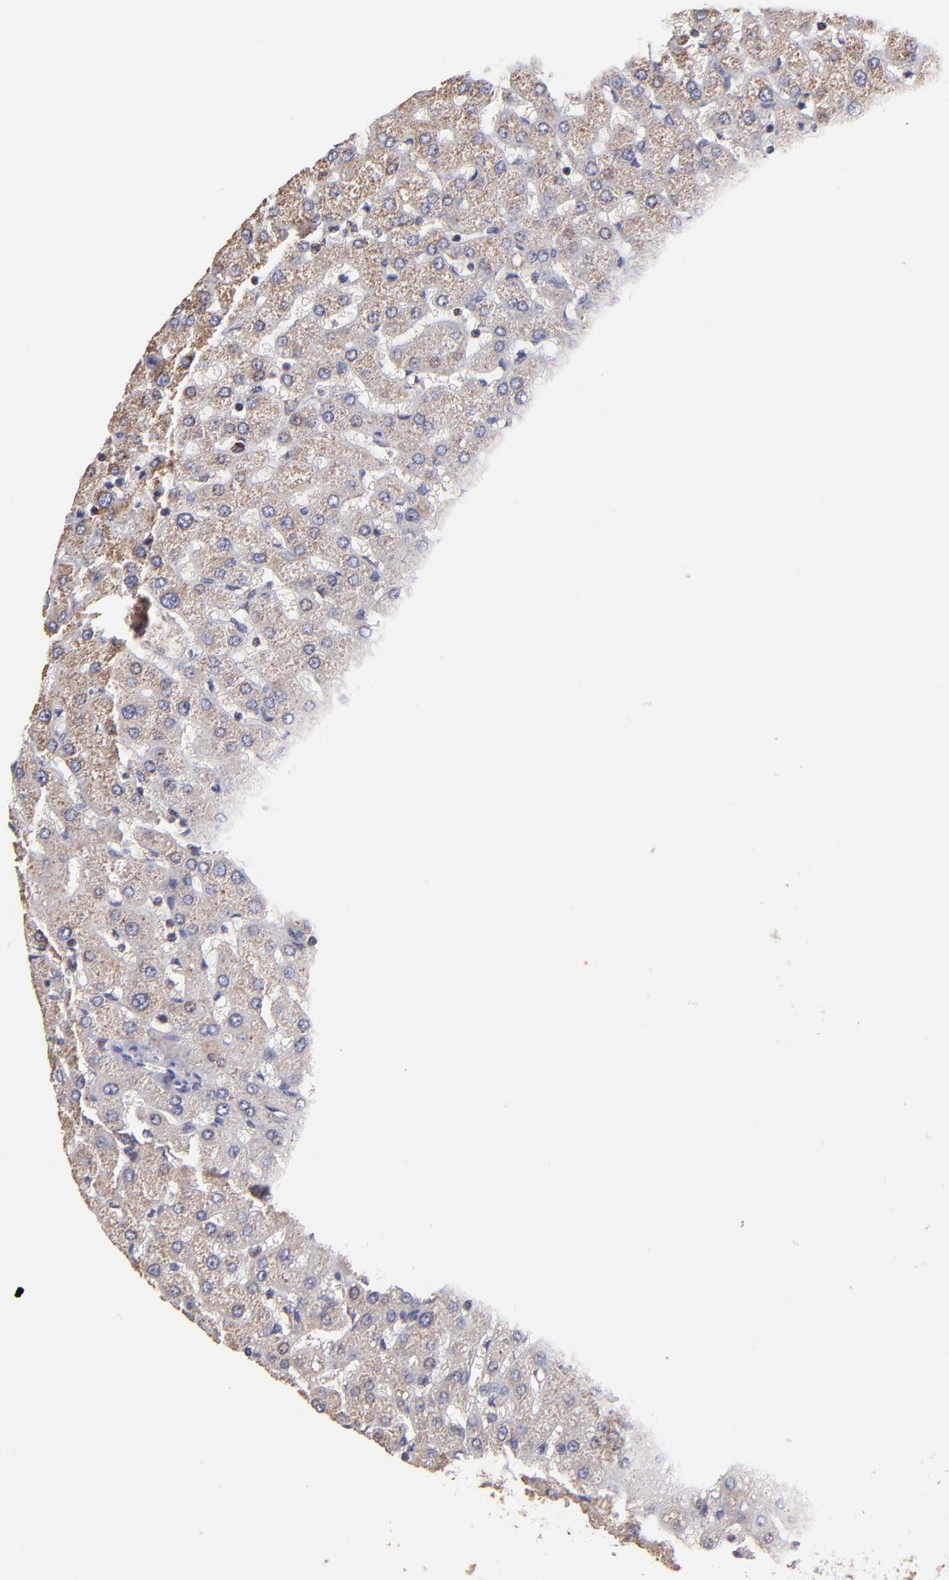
{"staining": {"intensity": "moderate", "quantity": ">75%", "location": "cytoplasmic/membranous"}, "tissue": "liver", "cell_type": "Cholangiocytes", "image_type": "normal", "snomed": [{"axis": "morphology", "description": "Normal tissue, NOS"}, {"axis": "topography", "description": "Liver"}], "caption": "Moderate cytoplasmic/membranous protein expression is identified in approximately >75% of cholangiocytes in liver.", "gene": "SLC15A1", "patient": {"sex": "female", "age": 27}}